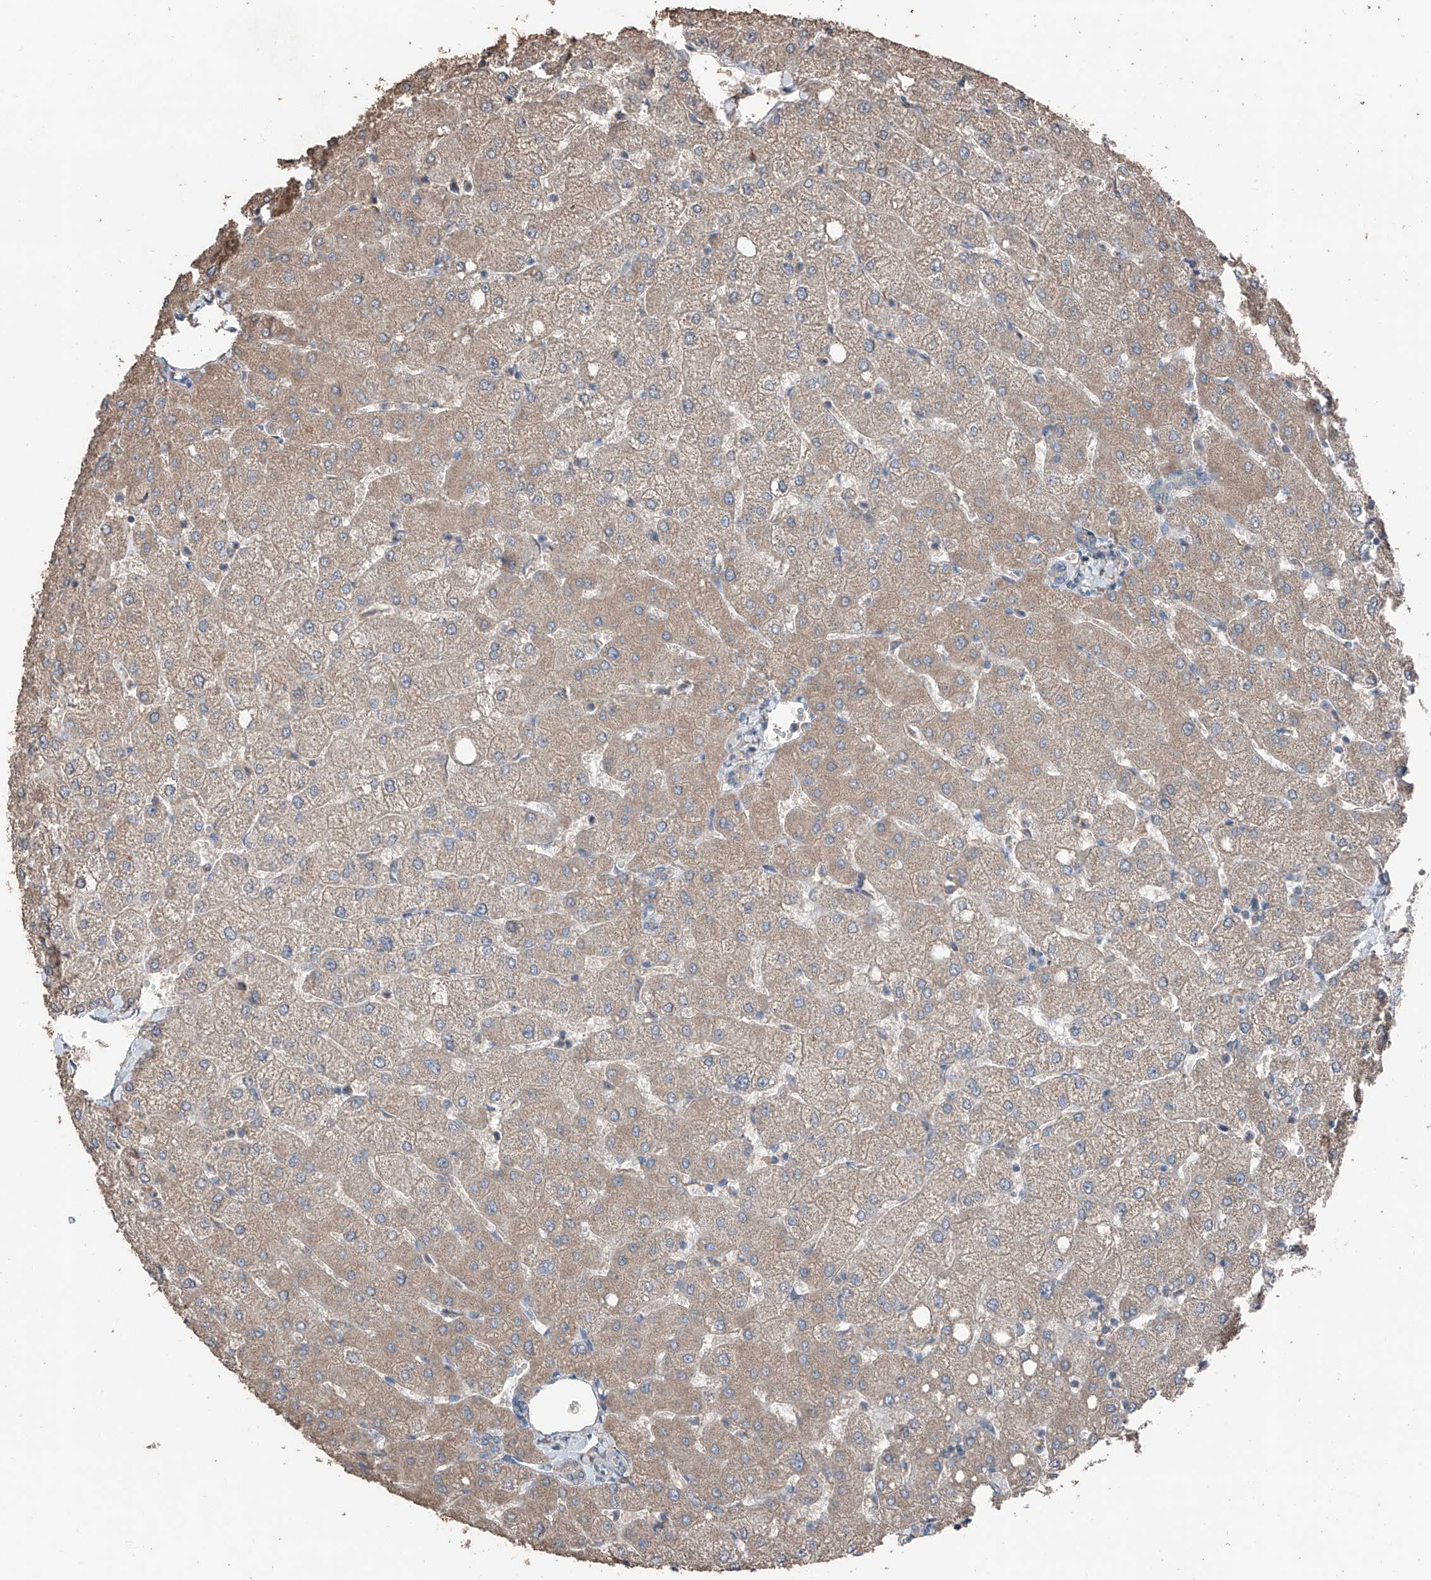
{"staining": {"intensity": "negative", "quantity": "none", "location": "none"}, "tissue": "liver", "cell_type": "Cholangiocytes", "image_type": "normal", "snomed": [{"axis": "morphology", "description": "Normal tissue, NOS"}, {"axis": "topography", "description": "Liver"}], "caption": "An image of liver stained for a protein shows no brown staining in cholangiocytes. (Stains: DAB IHC with hematoxylin counter stain, Microscopy: brightfield microscopy at high magnification).", "gene": "MAMLD1", "patient": {"sex": "female", "age": 54}}